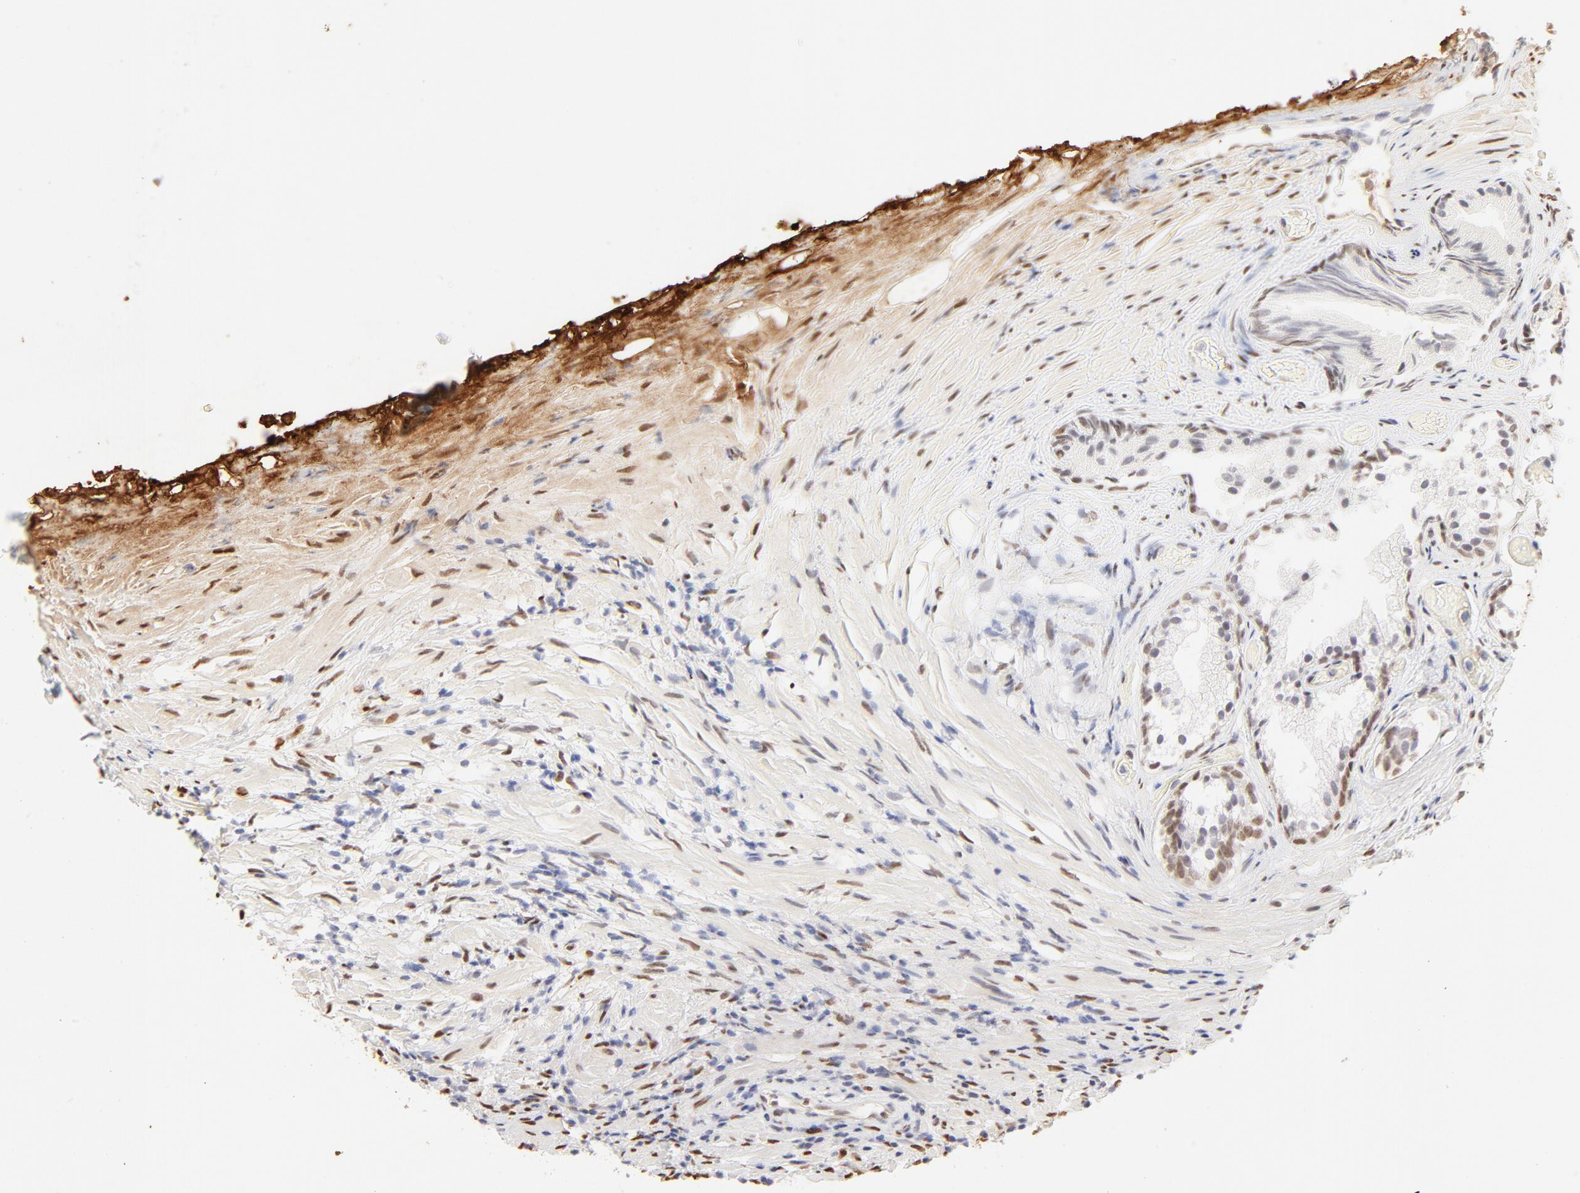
{"staining": {"intensity": "moderate", "quantity": "<25%", "location": "nuclear"}, "tissue": "prostate", "cell_type": "Glandular cells", "image_type": "normal", "snomed": [{"axis": "morphology", "description": "Normal tissue, NOS"}, {"axis": "topography", "description": "Prostate"}], "caption": "IHC micrograph of unremarkable prostate stained for a protein (brown), which shows low levels of moderate nuclear expression in approximately <25% of glandular cells.", "gene": "PBX1", "patient": {"sex": "male", "age": 76}}